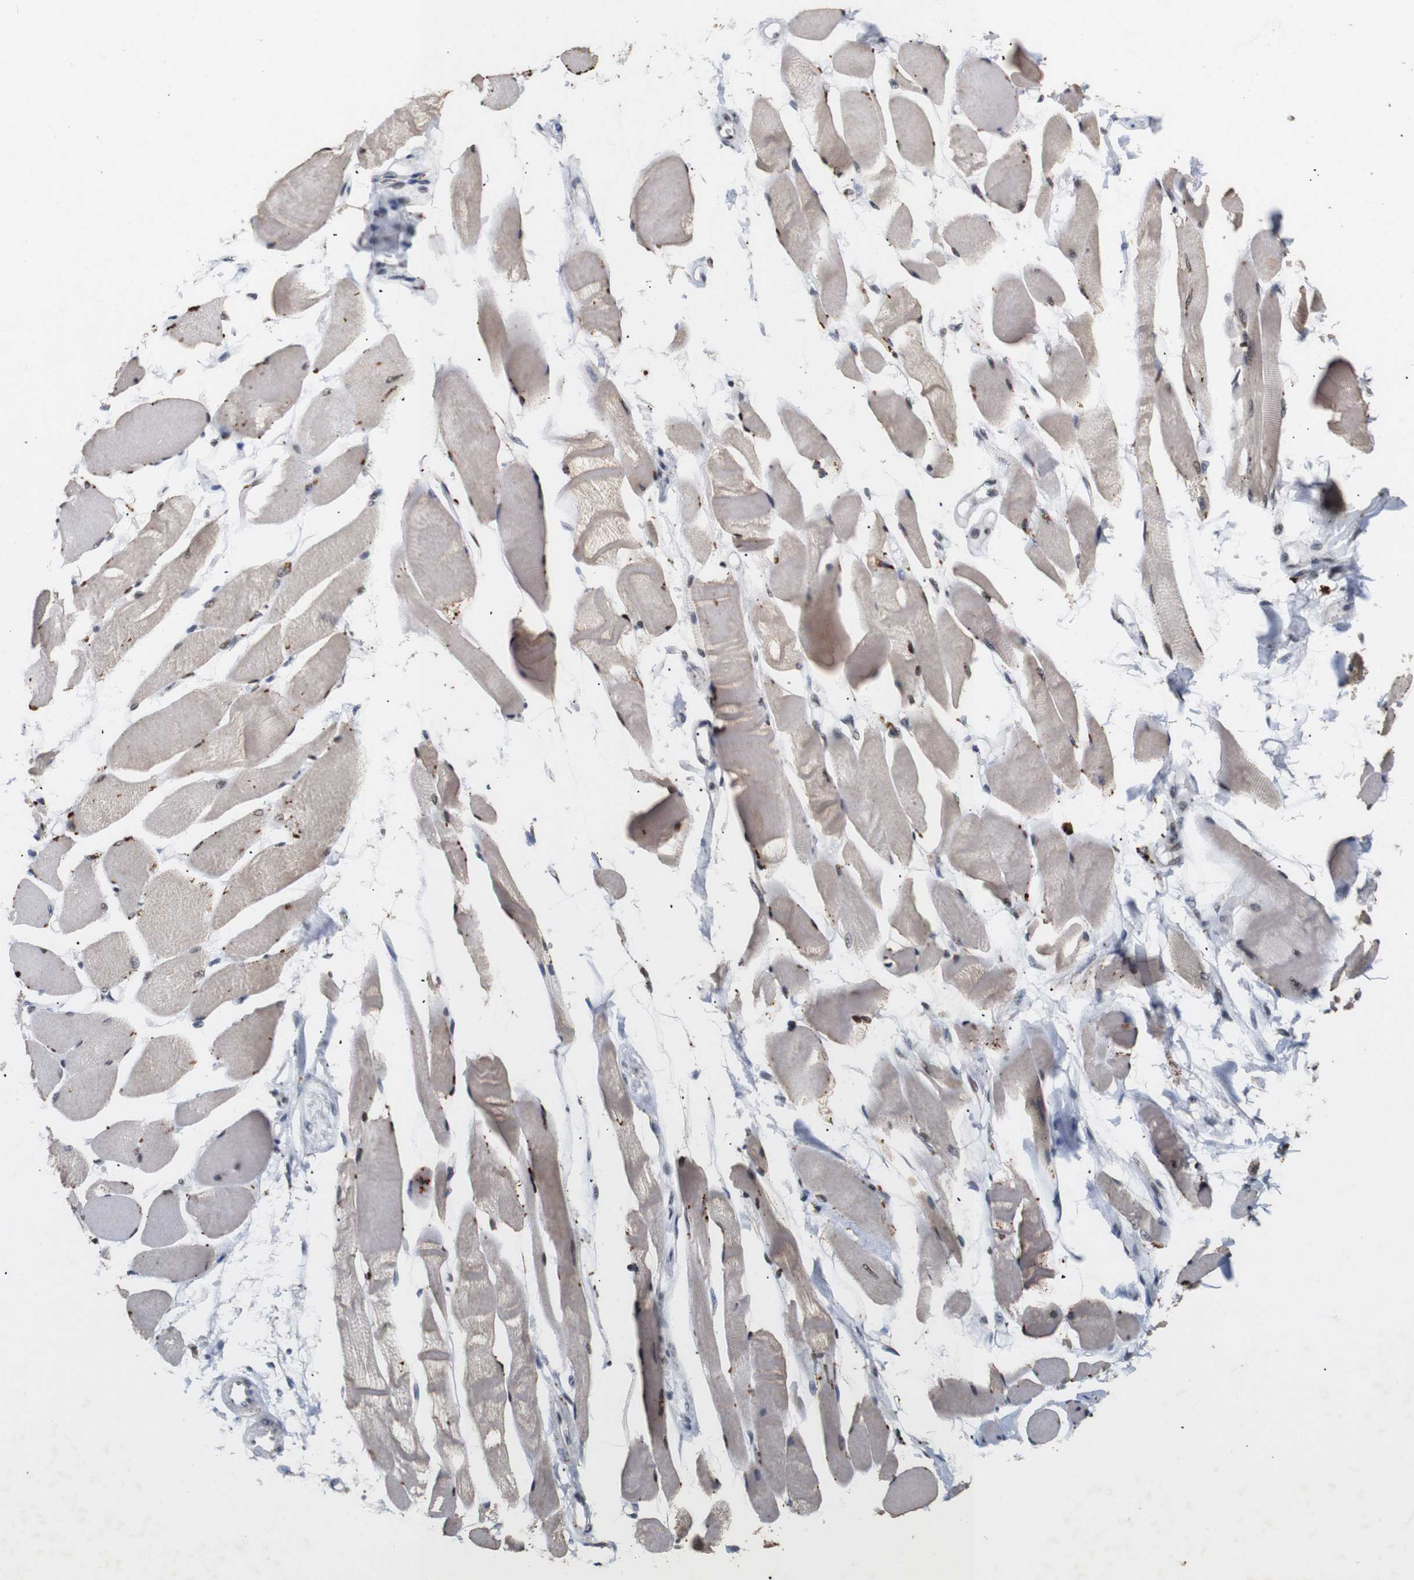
{"staining": {"intensity": "moderate", "quantity": ">75%", "location": "cytoplasmic/membranous,nuclear"}, "tissue": "skeletal muscle", "cell_type": "Myocytes", "image_type": "normal", "snomed": [{"axis": "morphology", "description": "Normal tissue, NOS"}, {"axis": "topography", "description": "Skeletal muscle"}, {"axis": "topography", "description": "Peripheral nerve tissue"}], "caption": "An IHC histopathology image of benign tissue is shown. Protein staining in brown shows moderate cytoplasmic/membranous,nuclear positivity in skeletal muscle within myocytes.", "gene": "PYM1", "patient": {"sex": "female", "age": 84}}